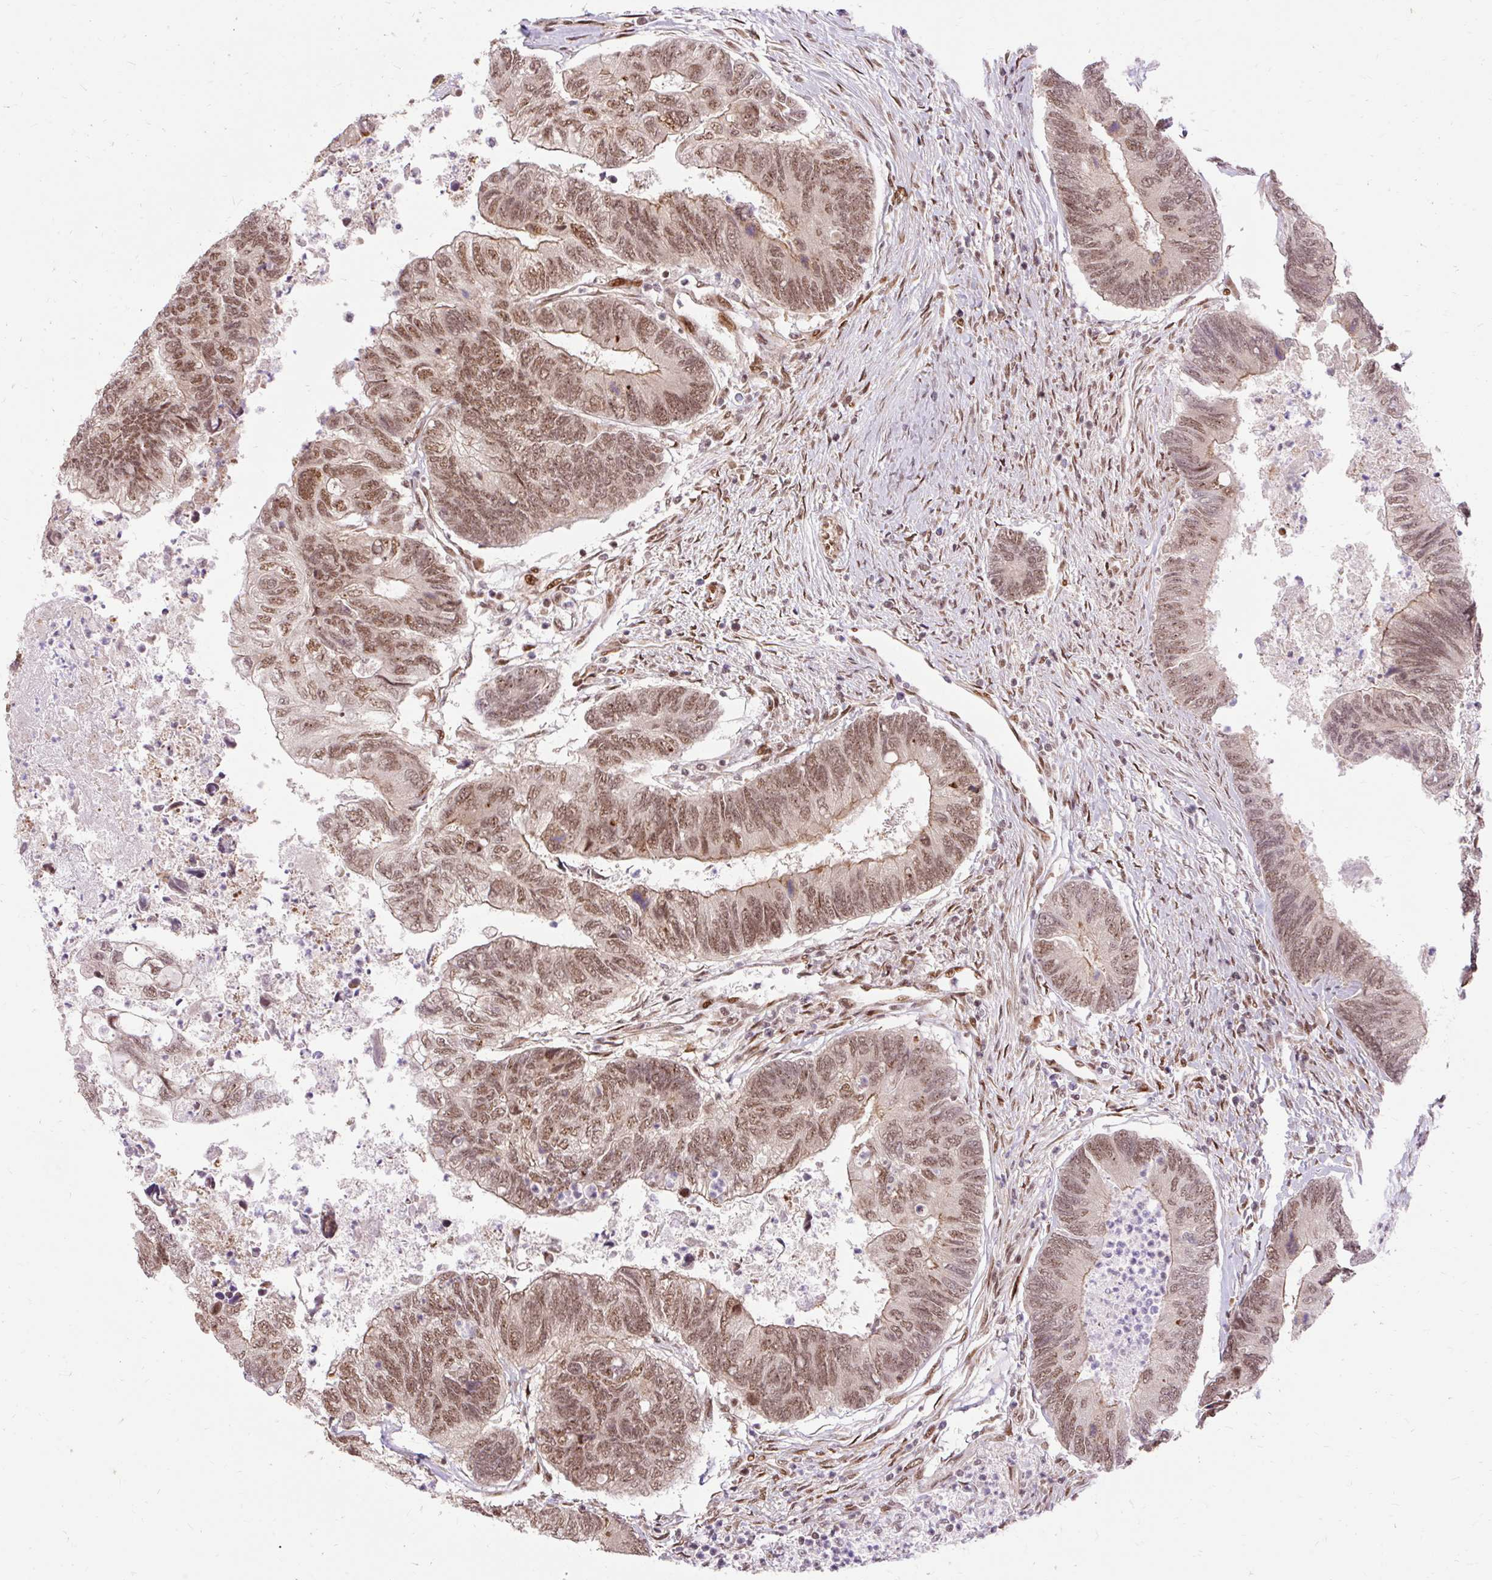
{"staining": {"intensity": "moderate", "quantity": ">75%", "location": "nuclear"}, "tissue": "colorectal cancer", "cell_type": "Tumor cells", "image_type": "cancer", "snomed": [{"axis": "morphology", "description": "Adenocarcinoma, NOS"}, {"axis": "topography", "description": "Colon"}], "caption": "A photomicrograph of colorectal cancer stained for a protein displays moderate nuclear brown staining in tumor cells.", "gene": "MECOM", "patient": {"sex": "female", "age": 67}}